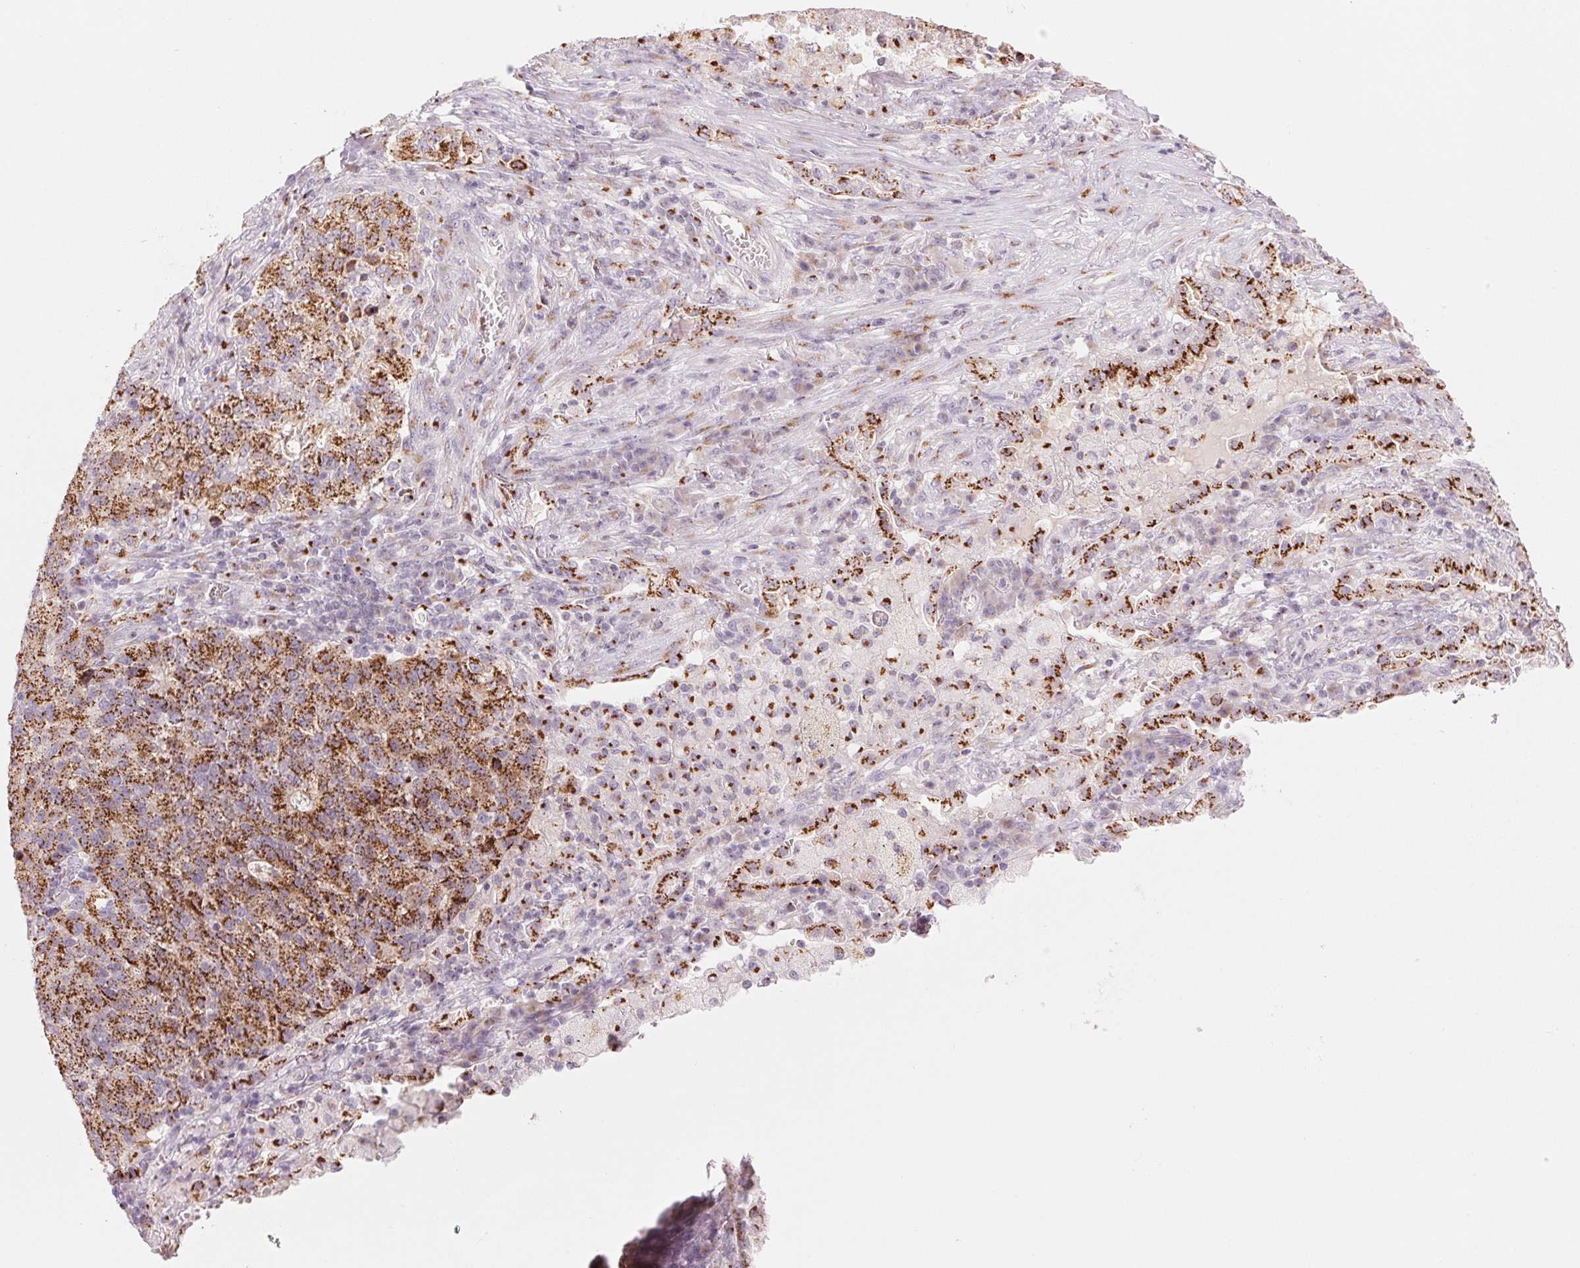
{"staining": {"intensity": "strong", "quantity": ">75%", "location": "cytoplasmic/membranous"}, "tissue": "lung cancer", "cell_type": "Tumor cells", "image_type": "cancer", "snomed": [{"axis": "morphology", "description": "Adenocarcinoma, NOS"}, {"axis": "topography", "description": "Lung"}], "caption": "Brown immunohistochemical staining in lung cancer (adenocarcinoma) shows strong cytoplasmic/membranous staining in approximately >75% of tumor cells. (DAB (3,3'-diaminobenzidine) IHC with brightfield microscopy, high magnification).", "gene": "GALNT7", "patient": {"sex": "male", "age": 57}}